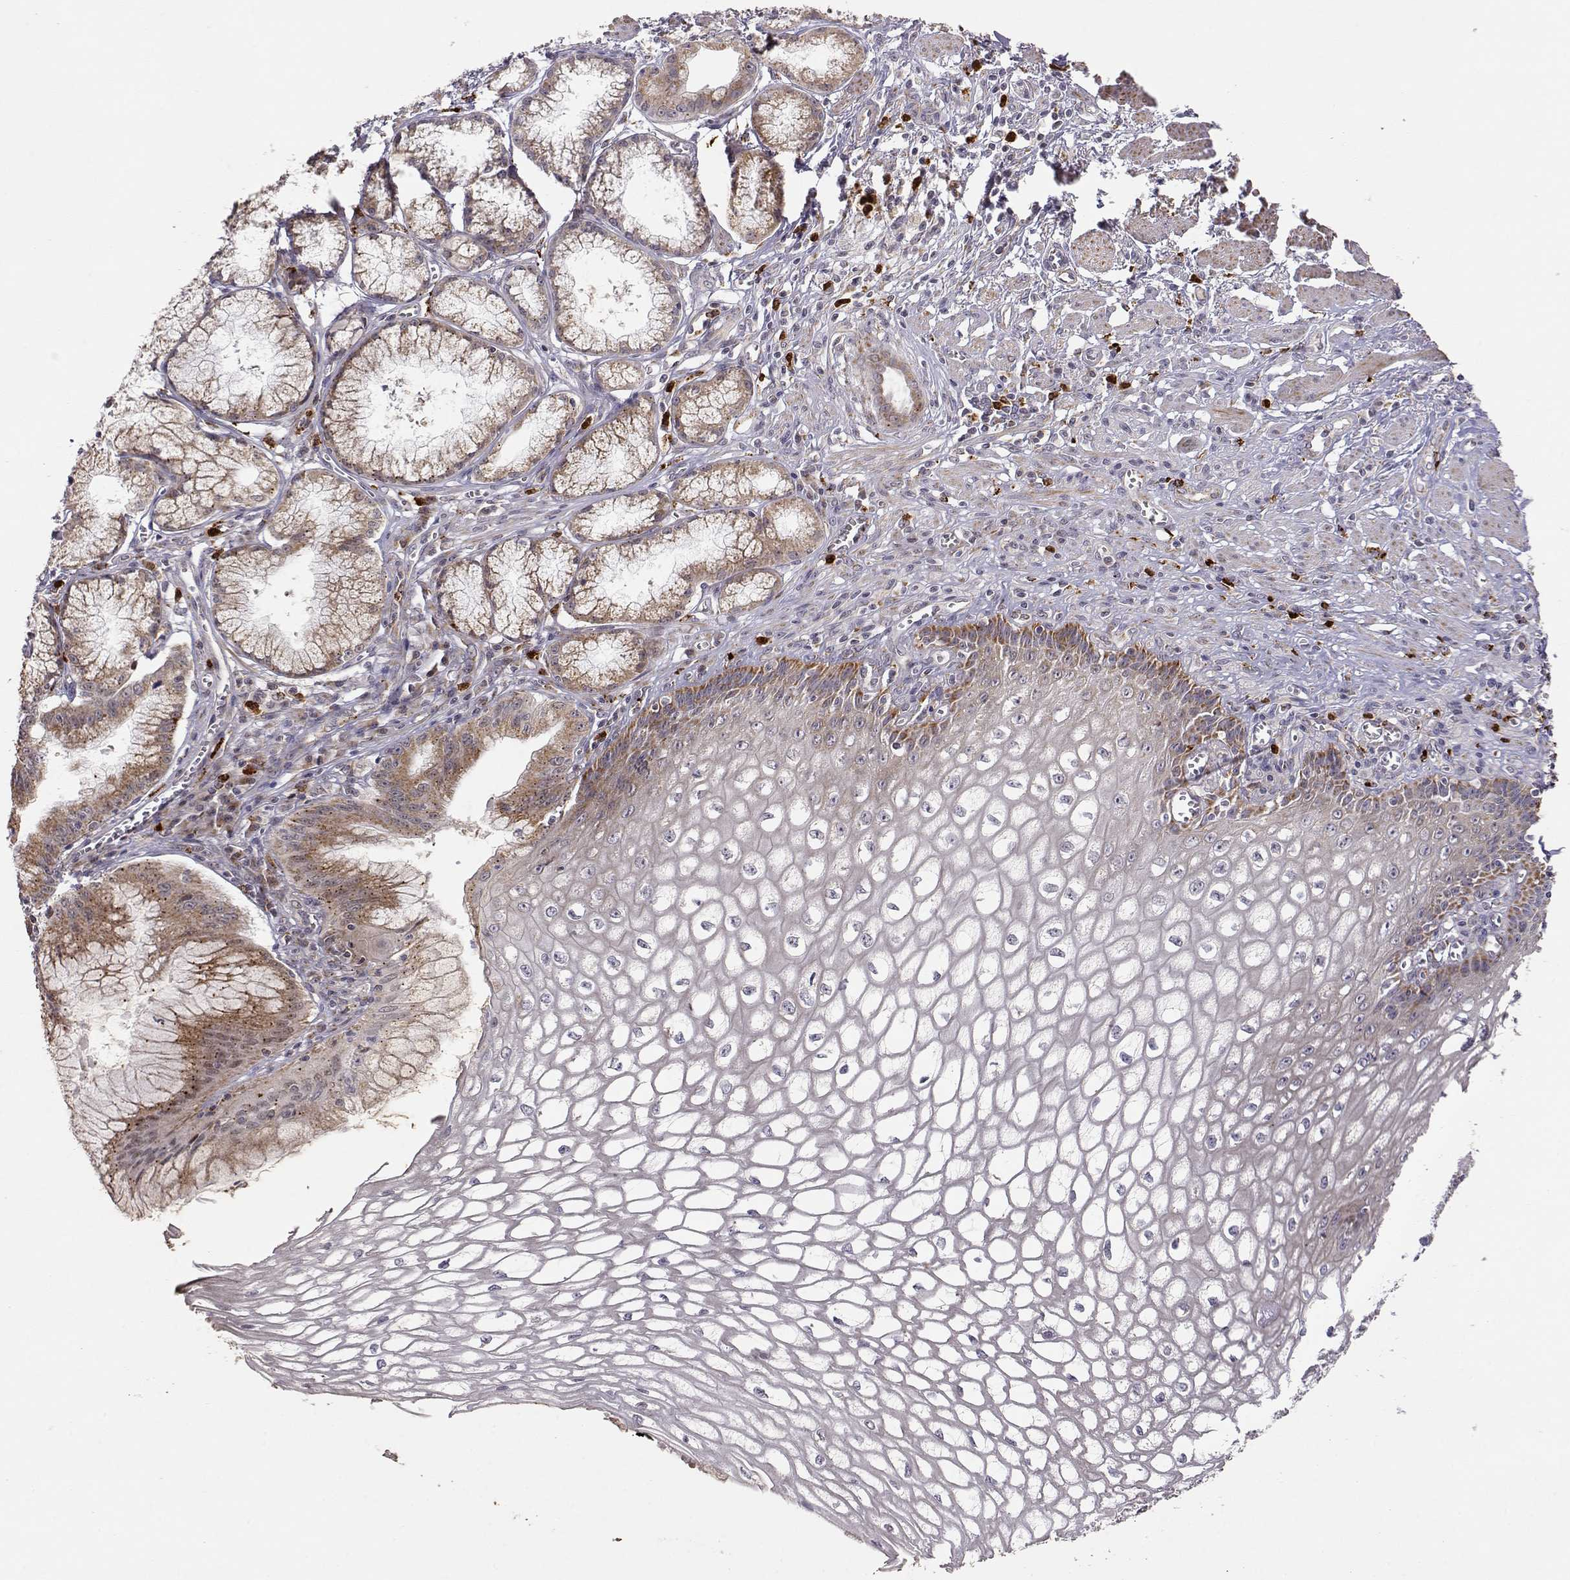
{"staining": {"intensity": "weak", "quantity": ">75%", "location": "cytoplasmic/membranous"}, "tissue": "esophagus", "cell_type": "Squamous epithelial cells", "image_type": "normal", "snomed": [{"axis": "morphology", "description": "Normal tissue, NOS"}, {"axis": "topography", "description": "Esophagus"}], "caption": "Esophagus stained with DAB IHC displays low levels of weak cytoplasmic/membranous staining in about >75% of squamous epithelial cells.", "gene": "EXOG", "patient": {"sex": "male", "age": 58}}